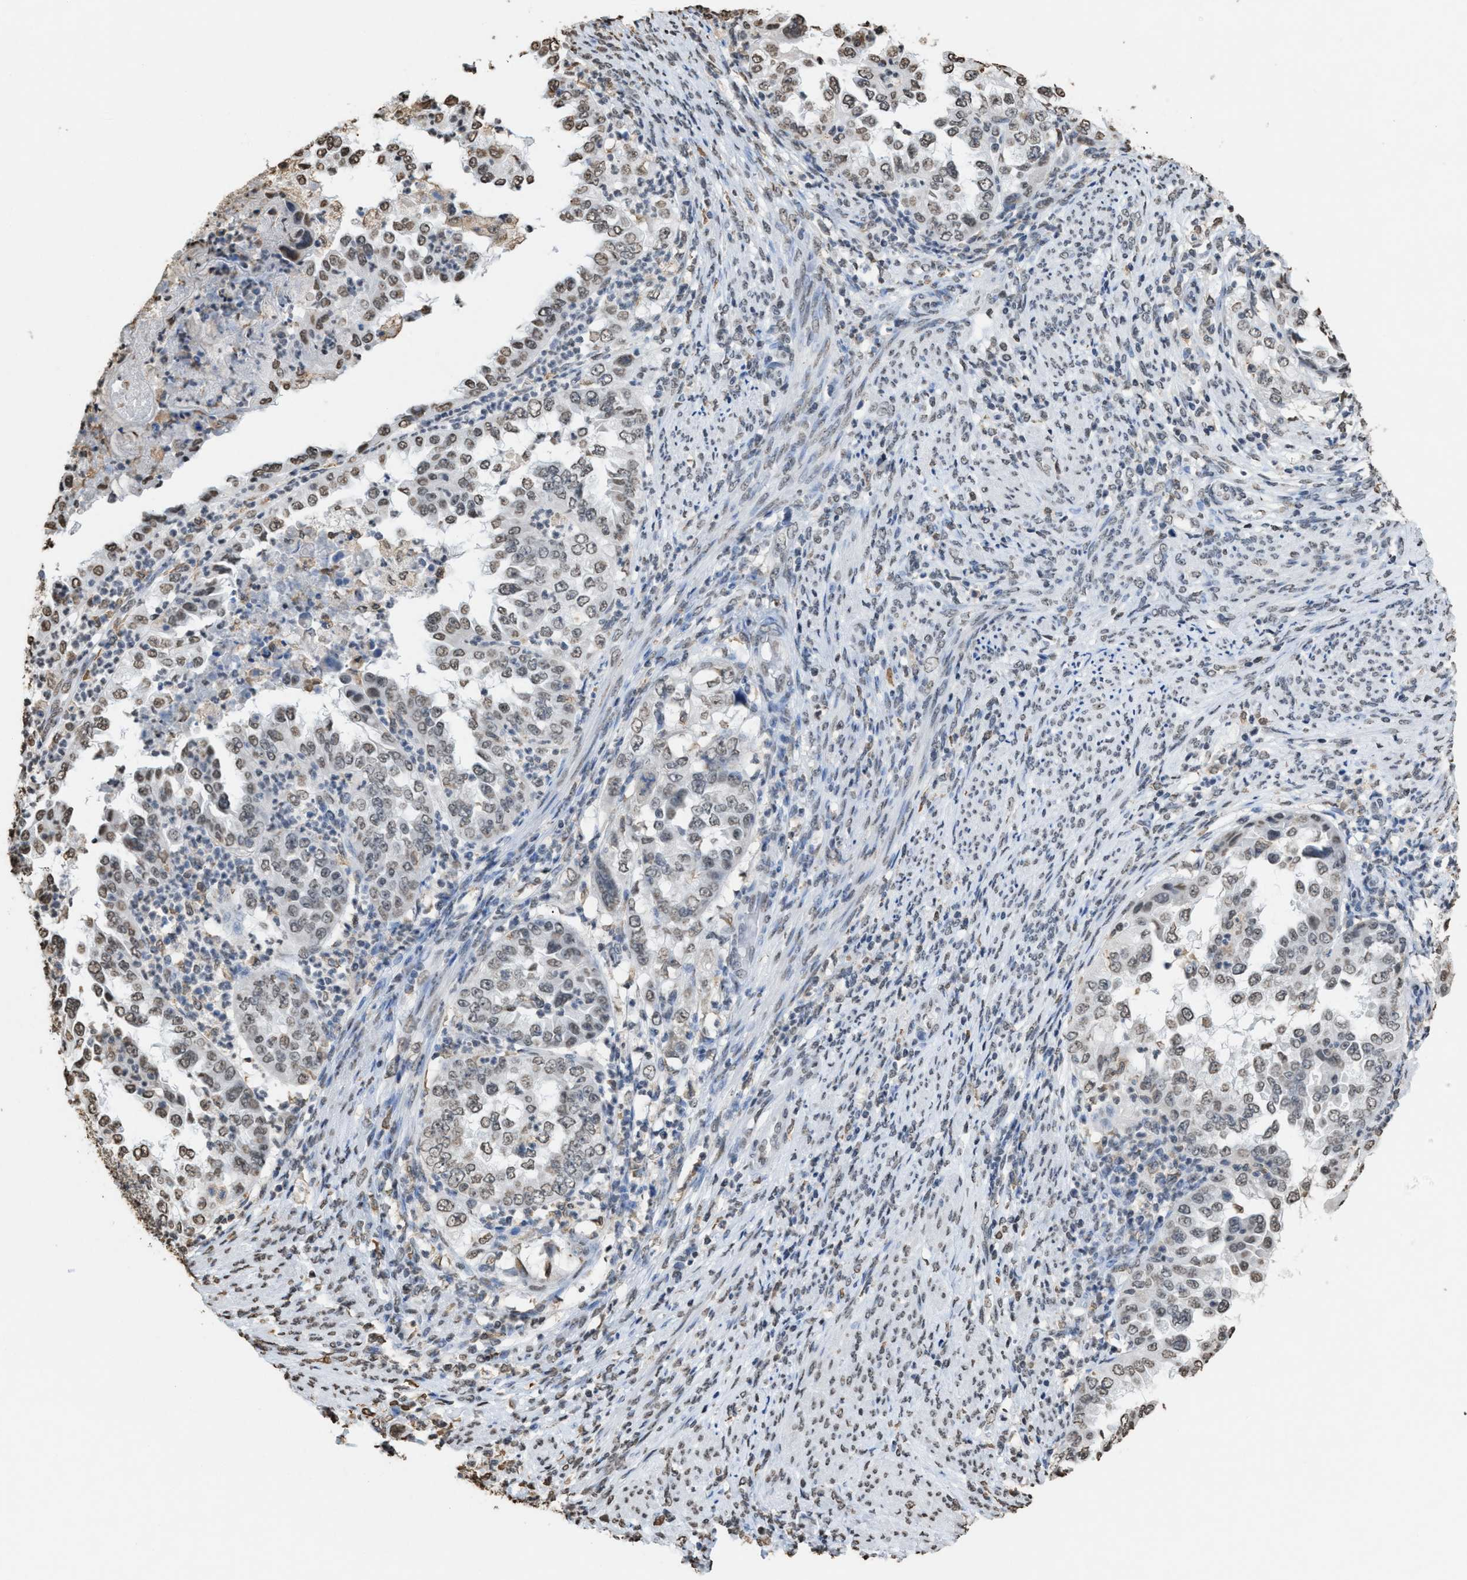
{"staining": {"intensity": "weak", "quantity": "25%-75%", "location": "nuclear"}, "tissue": "endometrial cancer", "cell_type": "Tumor cells", "image_type": "cancer", "snomed": [{"axis": "morphology", "description": "Adenocarcinoma, NOS"}, {"axis": "topography", "description": "Endometrium"}], "caption": "The photomicrograph demonstrates a brown stain indicating the presence of a protein in the nuclear of tumor cells in endometrial cancer (adenocarcinoma).", "gene": "NUP88", "patient": {"sex": "female", "age": 85}}